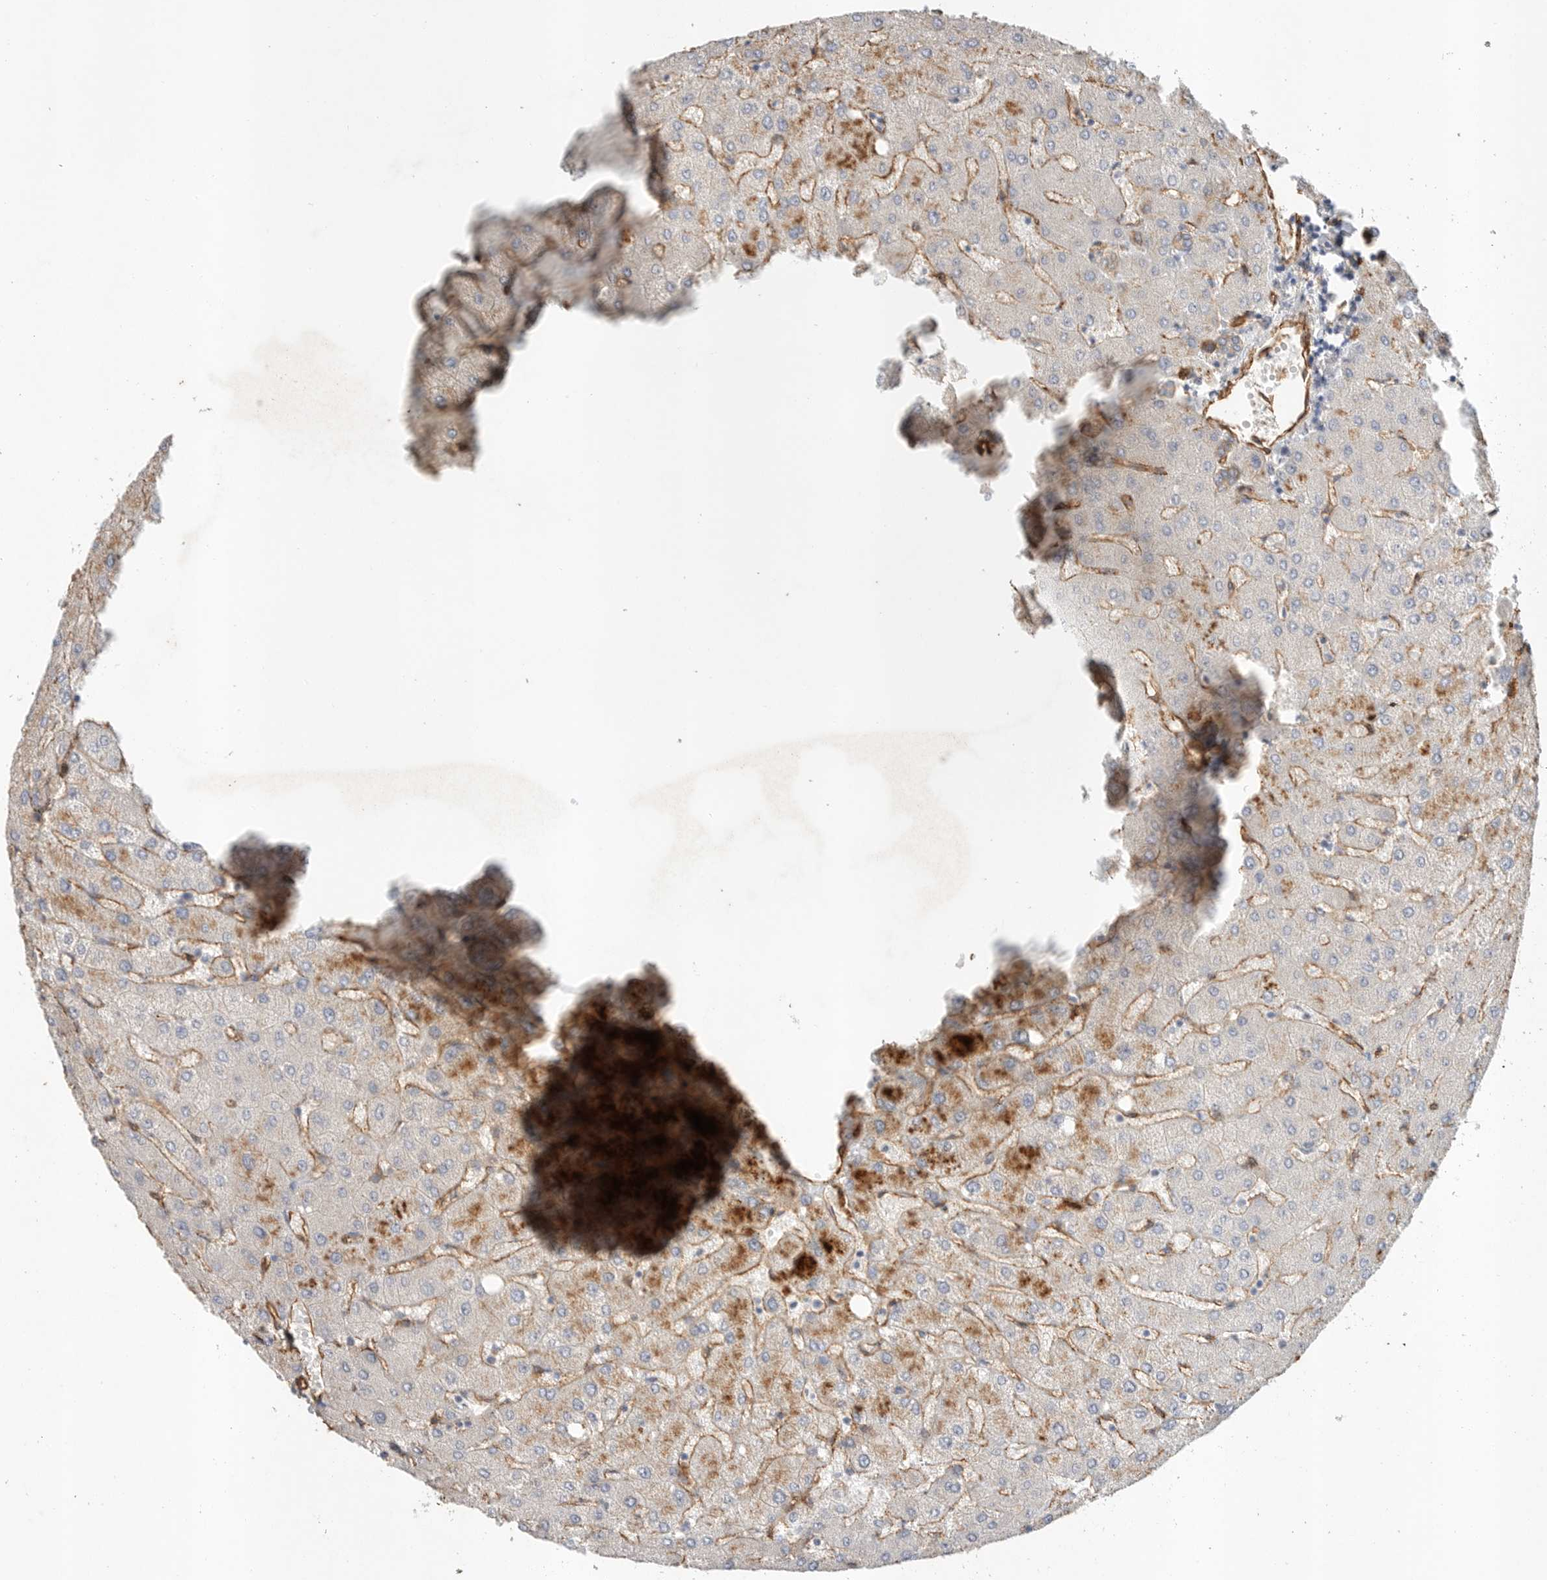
{"staining": {"intensity": "moderate", "quantity": "25%-75%", "location": "cytoplasmic/membranous"}, "tissue": "liver", "cell_type": "Cholangiocytes", "image_type": "normal", "snomed": [{"axis": "morphology", "description": "Normal tissue, NOS"}, {"axis": "topography", "description": "Liver"}], "caption": "IHC staining of normal liver, which displays medium levels of moderate cytoplasmic/membranous staining in about 25%-75% of cholangiocytes indicating moderate cytoplasmic/membranous protein expression. The staining was performed using DAB (3,3'-diaminobenzidine) (brown) for protein detection and nuclei were counterstained in hematoxylin (blue).", "gene": "JMJD4", "patient": {"sex": "female", "age": 54}}